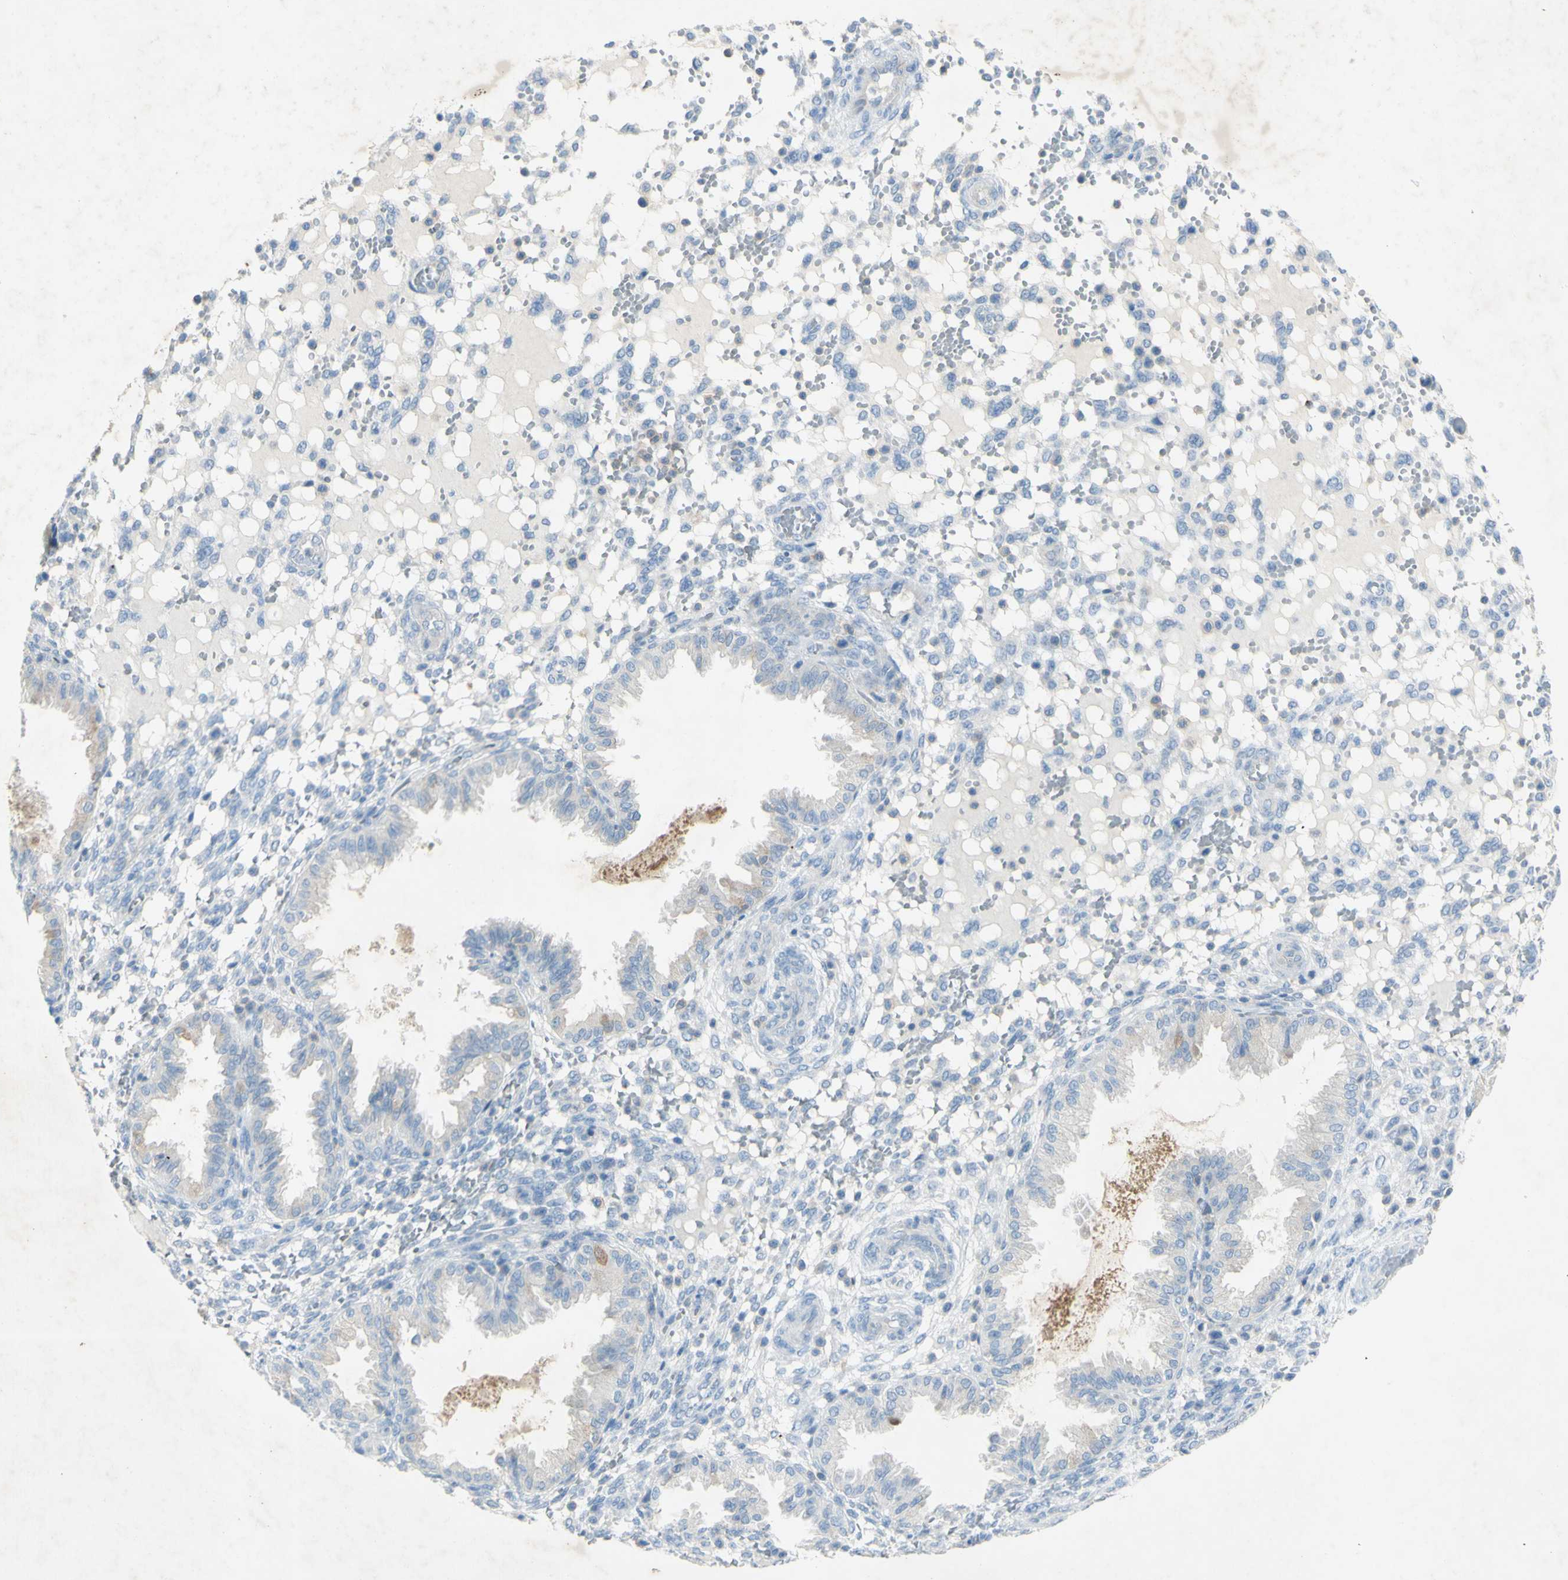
{"staining": {"intensity": "negative", "quantity": "none", "location": "none"}, "tissue": "endometrium", "cell_type": "Cells in endometrial stroma", "image_type": "normal", "snomed": [{"axis": "morphology", "description": "Normal tissue, NOS"}, {"axis": "topography", "description": "Endometrium"}], "caption": "This is a photomicrograph of immunohistochemistry staining of normal endometrium, which shows no positivity in cells in endometrial stroma. Brightfield microscopy of IHC stained with DAB (3,3'-diaminobenzidine) (brown) and hematoxylin (blue), captured at high magnification.", "gene": "GDF15", "patient": {"sex": "female", "age": 33}}